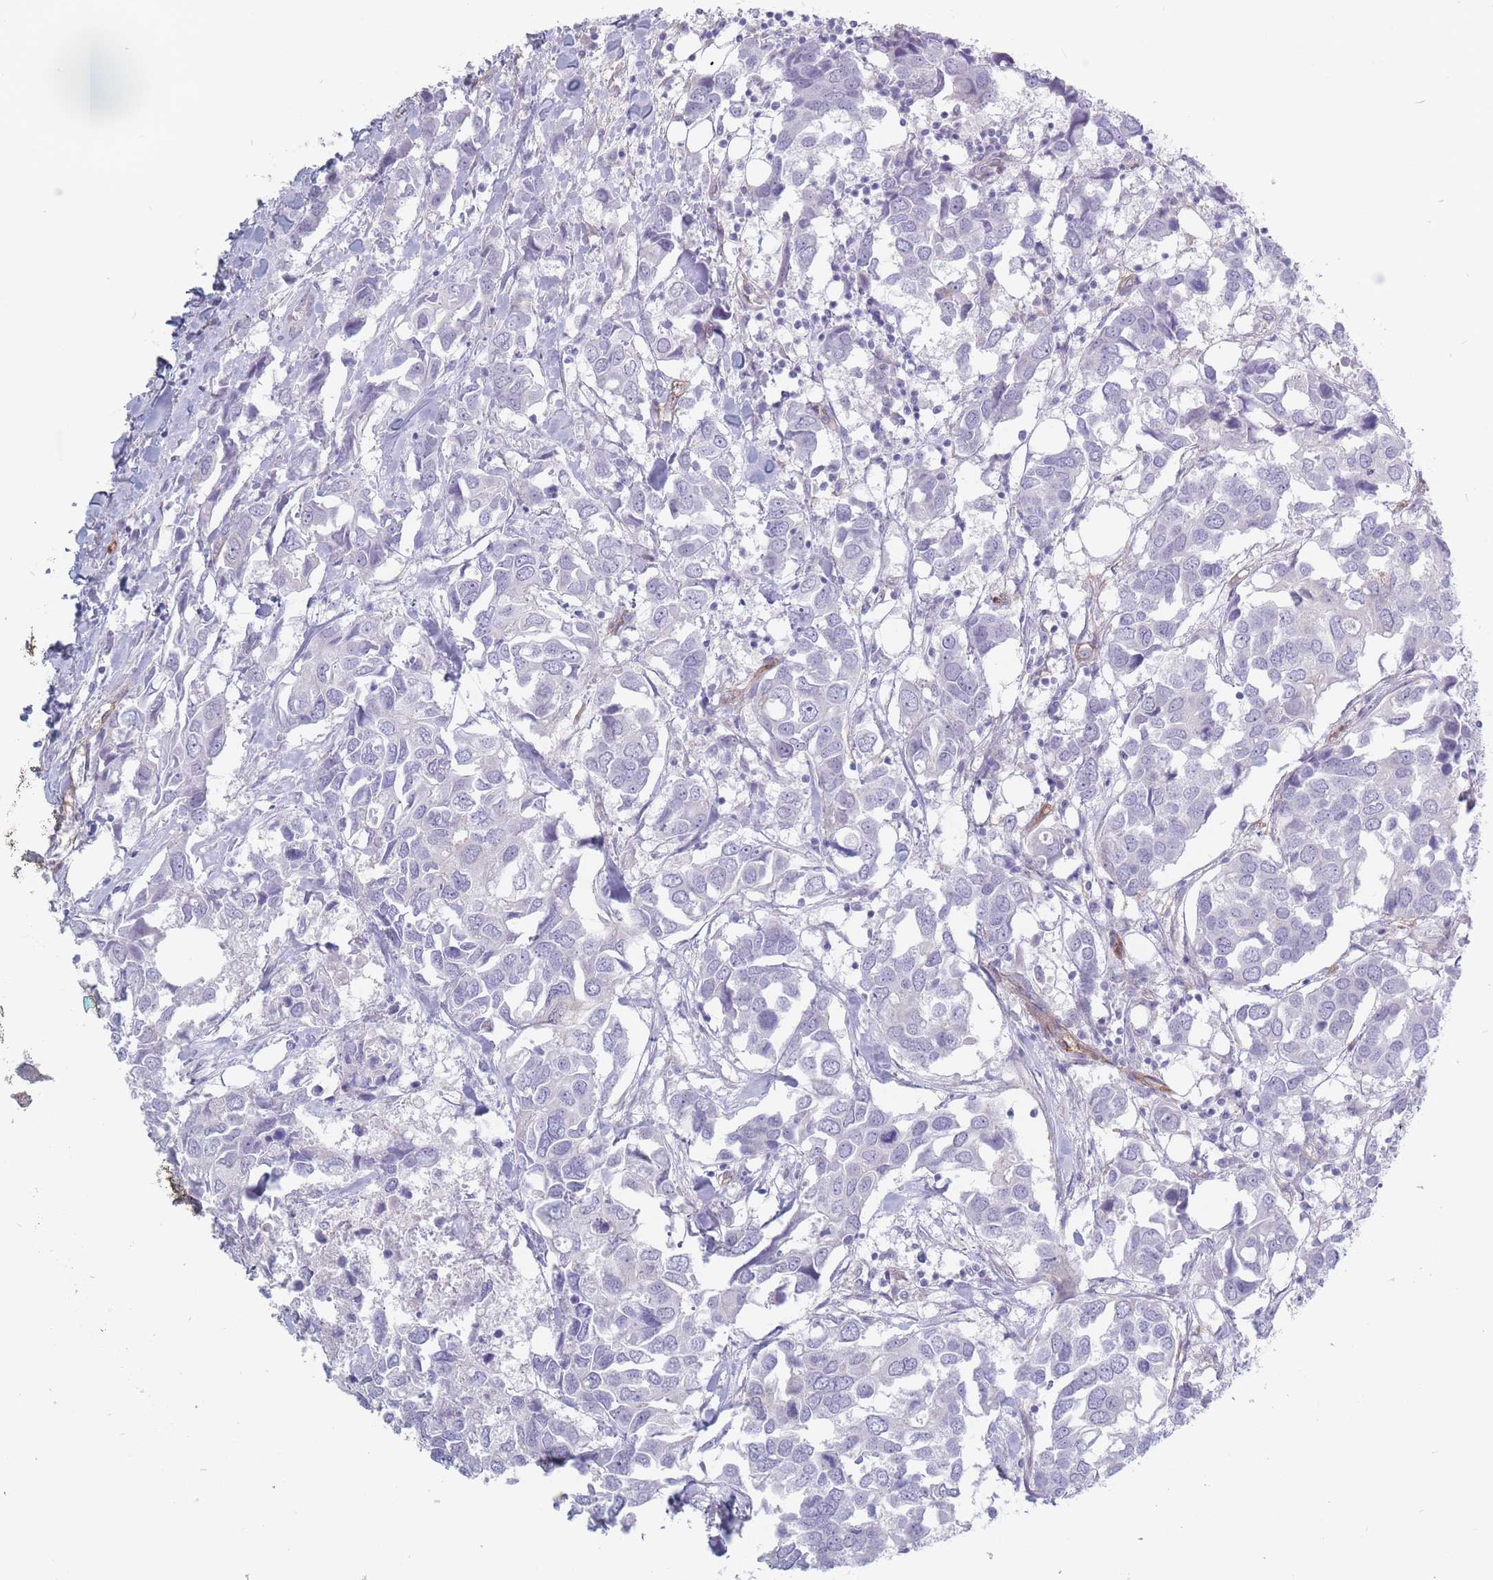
{"staining": {"intensity": "negative", "quantity": "none", "location": "none"}, "tissue": "breast cancer", "cell_type": "Tumor cells", "image_type": "cancer", "snomed": [{"axis": "morphology", "description": "Duct carcinoma"}, {"axis": "topography", "description": "Breast"}], "caption": "There is no significant positivity in tumor cells of breast cancer.", "gene": "PLPP1", "patient": {"sex": "female", "age": 83}}